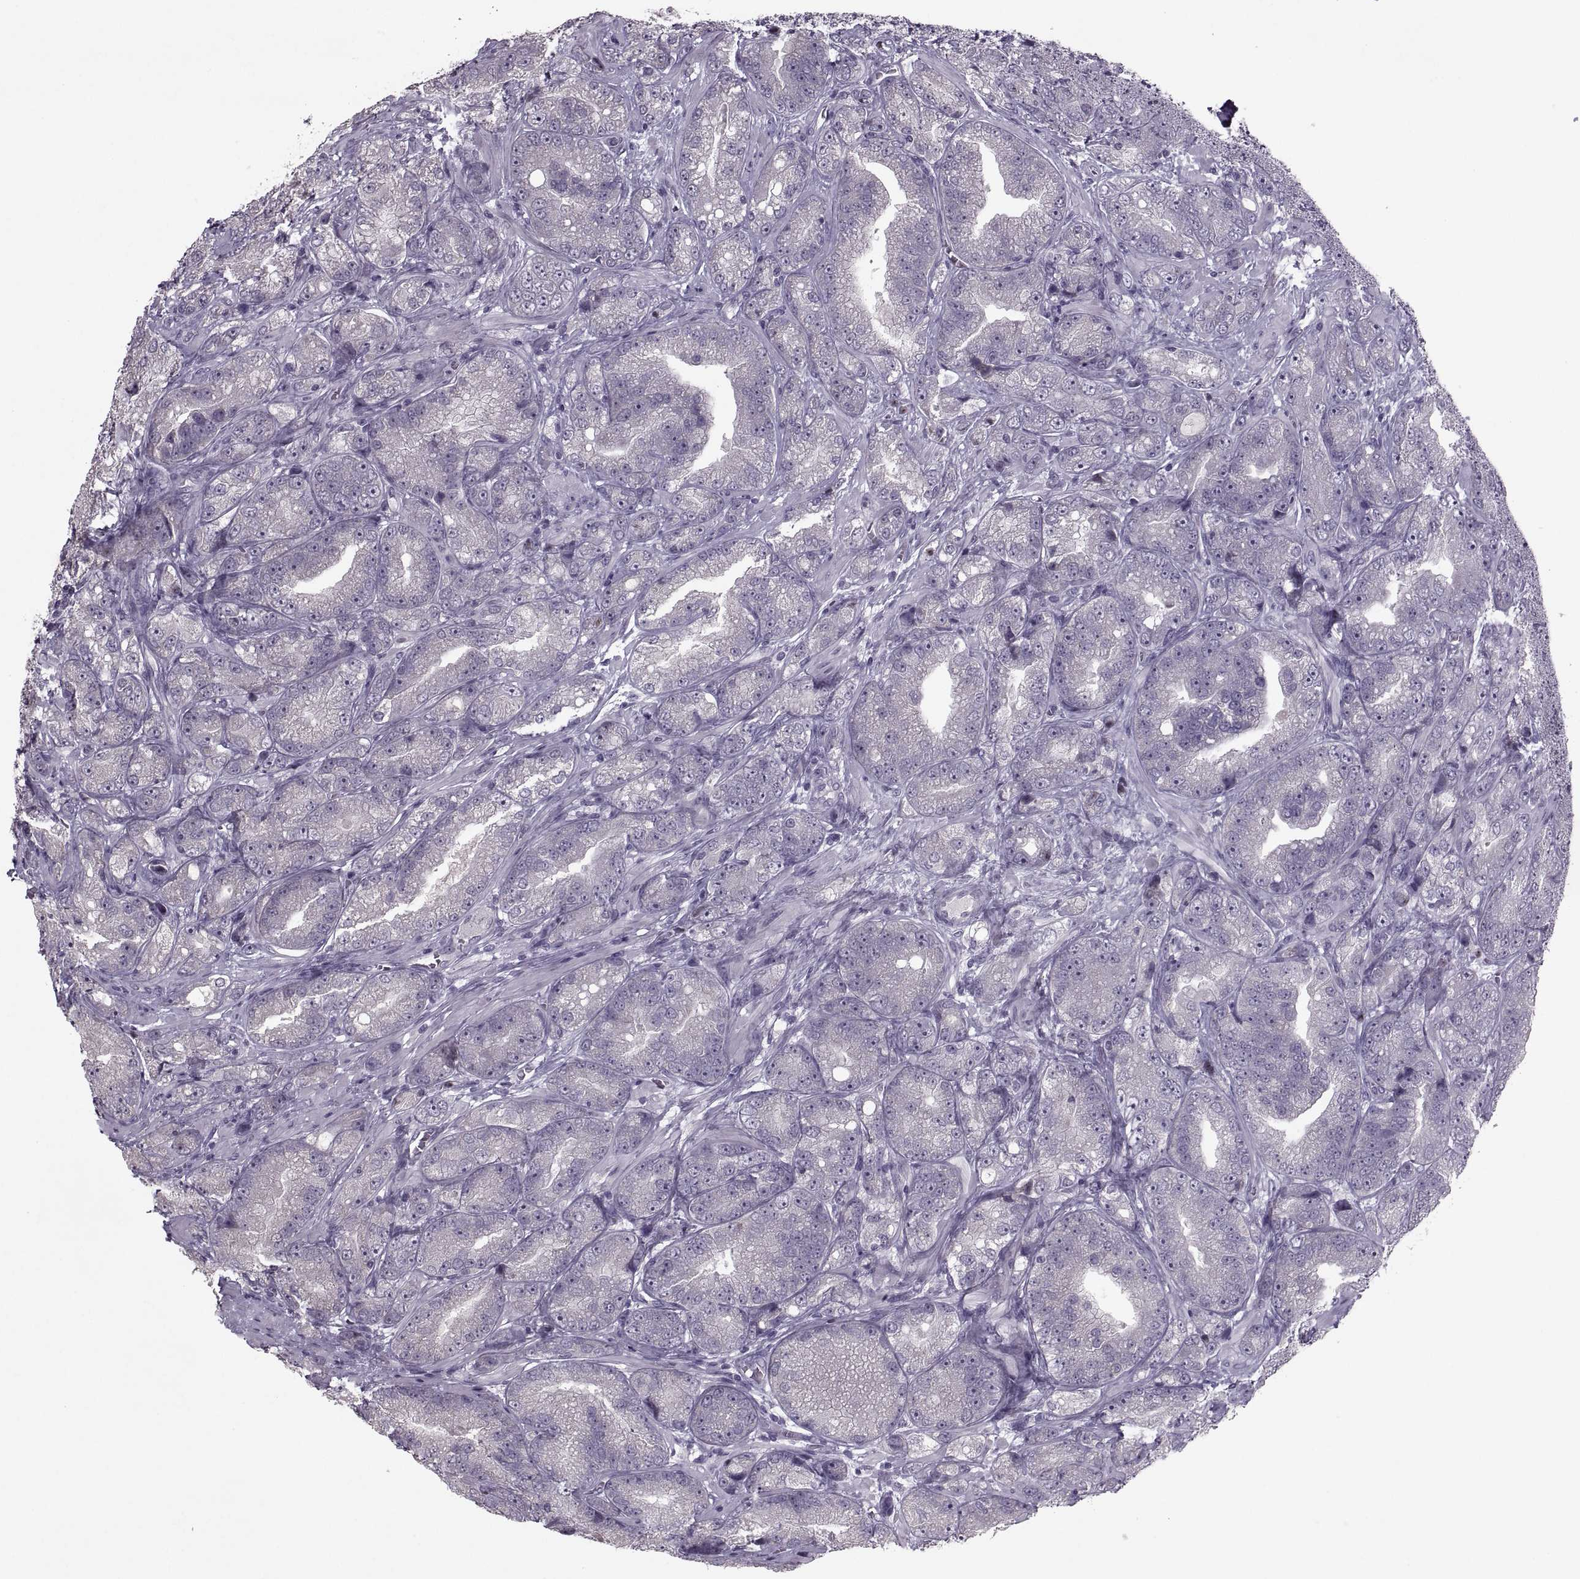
{"staining": {"intensity": "negative", "quantity": "none", "location": "none"}, "tissue": "prostate cancer", "cell_type": "Tumor cells", "image_type": "cancer", "snomed": [{"axis": "morphology", "description": "Adenocarcinoma, NOS"}, {"axis": "topography", "description": "Prostate"}], "caption": "Prostate cancer was stained to show a protein in brown. There is no significant expression in tumor cells. (DAB IHC visualized using brightfield microscopy, high magnification).", "gene": "MGAT4D", "patient": {"sex": "male", "age": 63}}